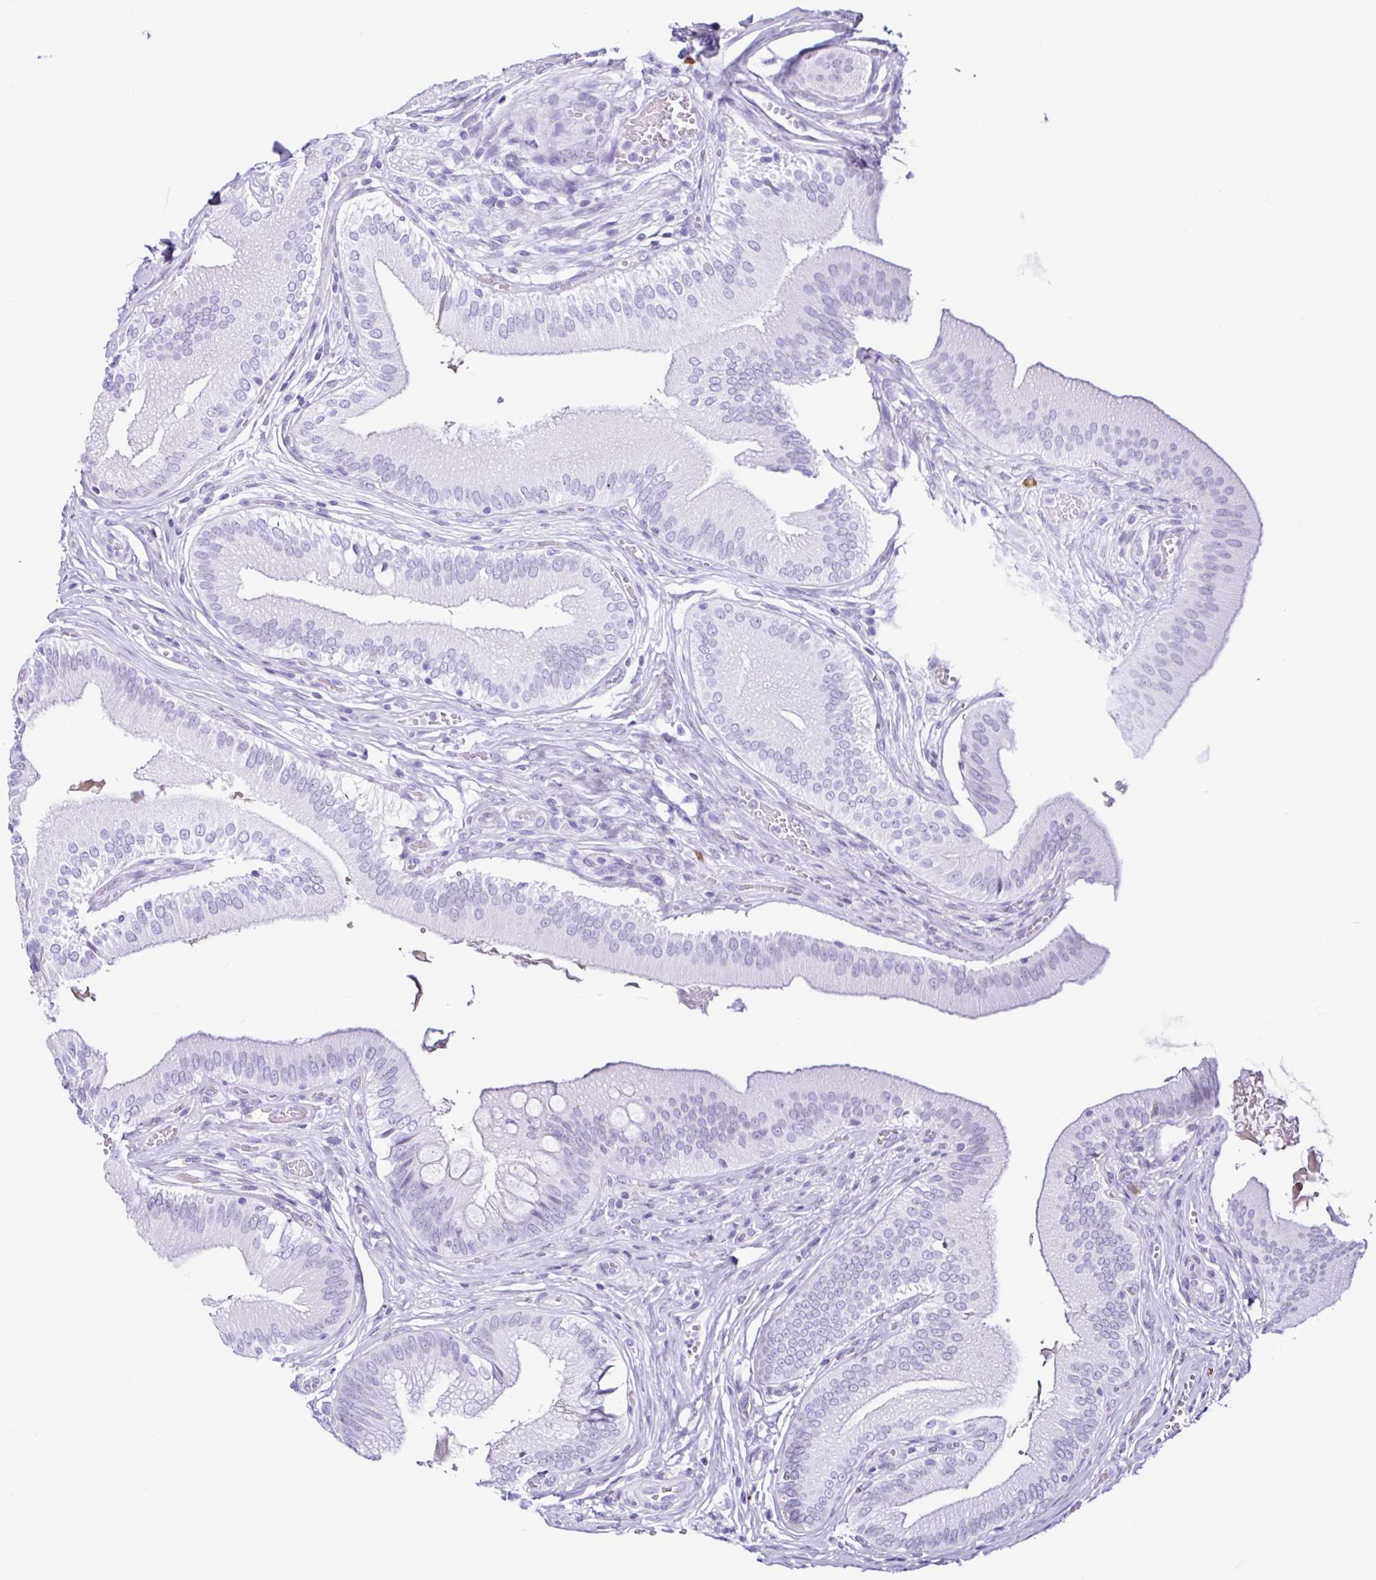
{"staining": {"intensity": "negative", "quantity": "none", "location": "none"}, "tissue": "gallbladder", "cell_type": "Glandular cells", "image_type": "normal", "snomed": [{"axis": "morphology", "description": "Normal tissue, NOS"}, {"axis": "topography", "description": "Gallbladder"}], "caption": "A photomicrograph of human gallbladder is negative for staining in glandular cells. (DAB immunohistochemistry visualized using brightfield microscopy, high magnification).", "gene": "PIGF", "patient": {"sex": "male", "age": 17}}